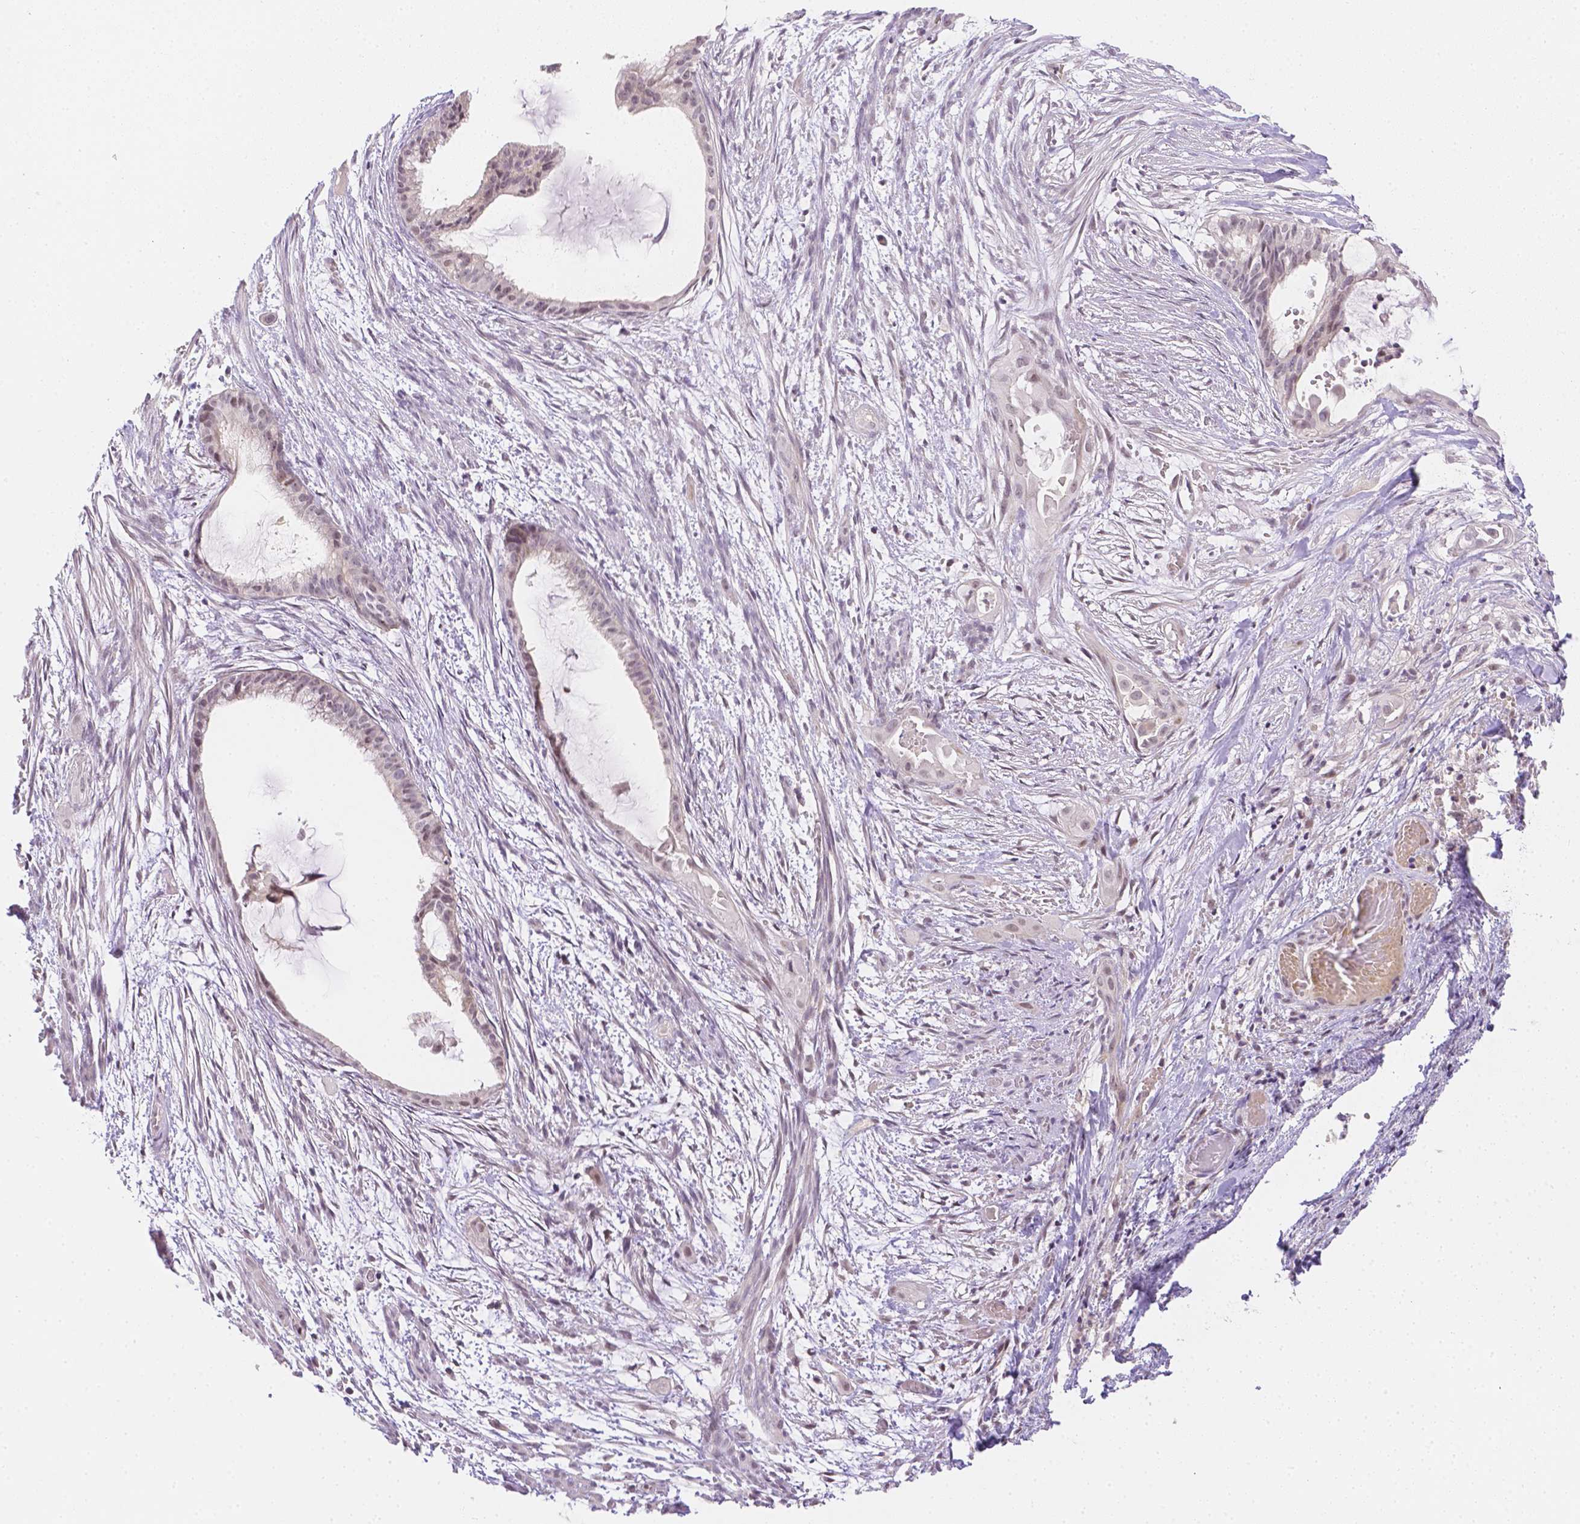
{"staining": {"intensity": "weak", "quantity": "25%-75%", "location": "nuclear"}, "tissue": "endometrial cancer", "cell_type": "Tumor cells", "image_type": "cancer", "snomed": [{"axis": "morphology", "description": "Adenocarcinoma, NOS"}, {"axis": "topography", "description": "Endometrium"}], "caption": "Human endometrial cancer (adenocarcinoma) stained with a protein marker displays weak staining in tumor cells.", "gene": "ZNF280B", "patient": {"sex": "female", "age": 86}}